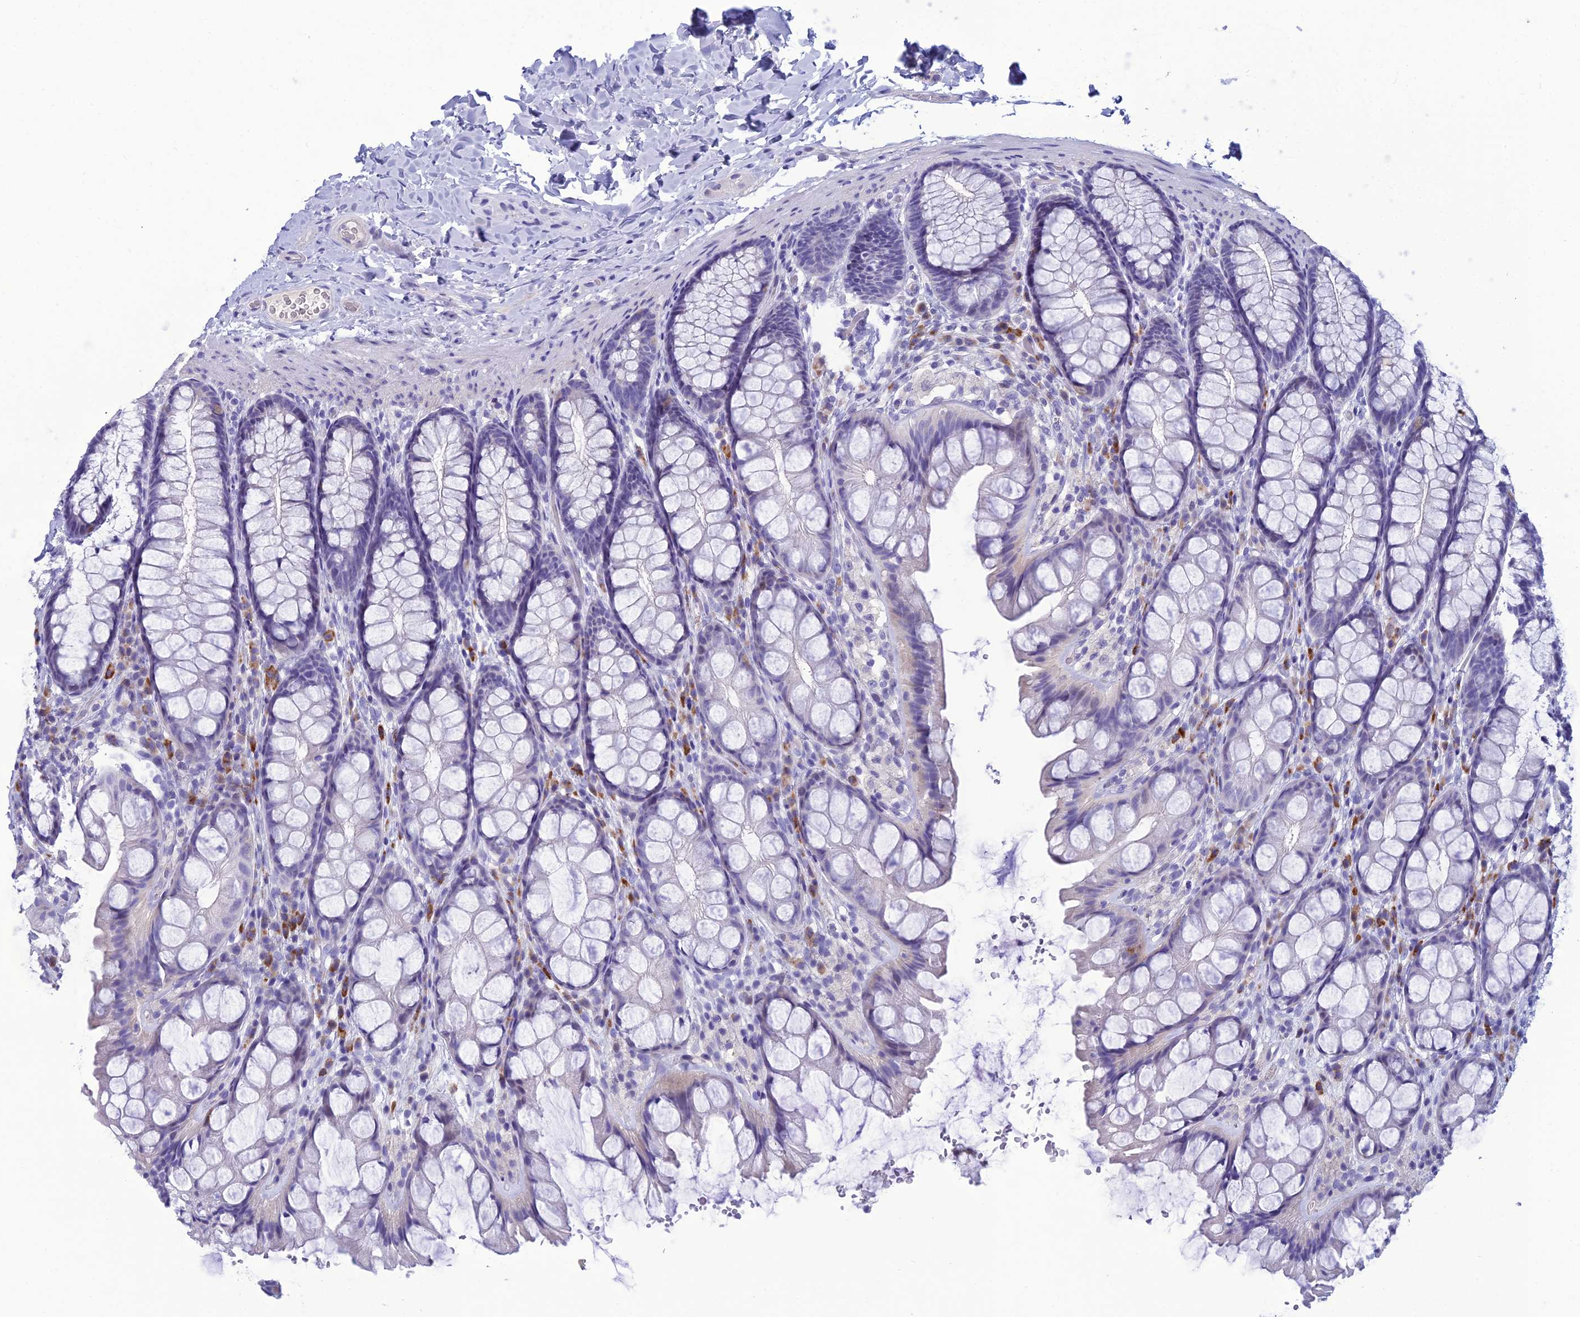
{"staining": {"intensity": "negative", "quantity": "none", "location": "none"}, "tissue": "colon", "cell_type": "Endothelial cells", "image_type": "normal", "snomed": [{"axis": "morphology", "description": "Normal tissue, NOS"}, {"axis": "topography", "description": "Colon"}], "caption": "Photomicrograph shows no significant protein staining in endothelial cells of benign colon.", "gene": "CRB2", "patient": {"sex": "male", "age": 47}}